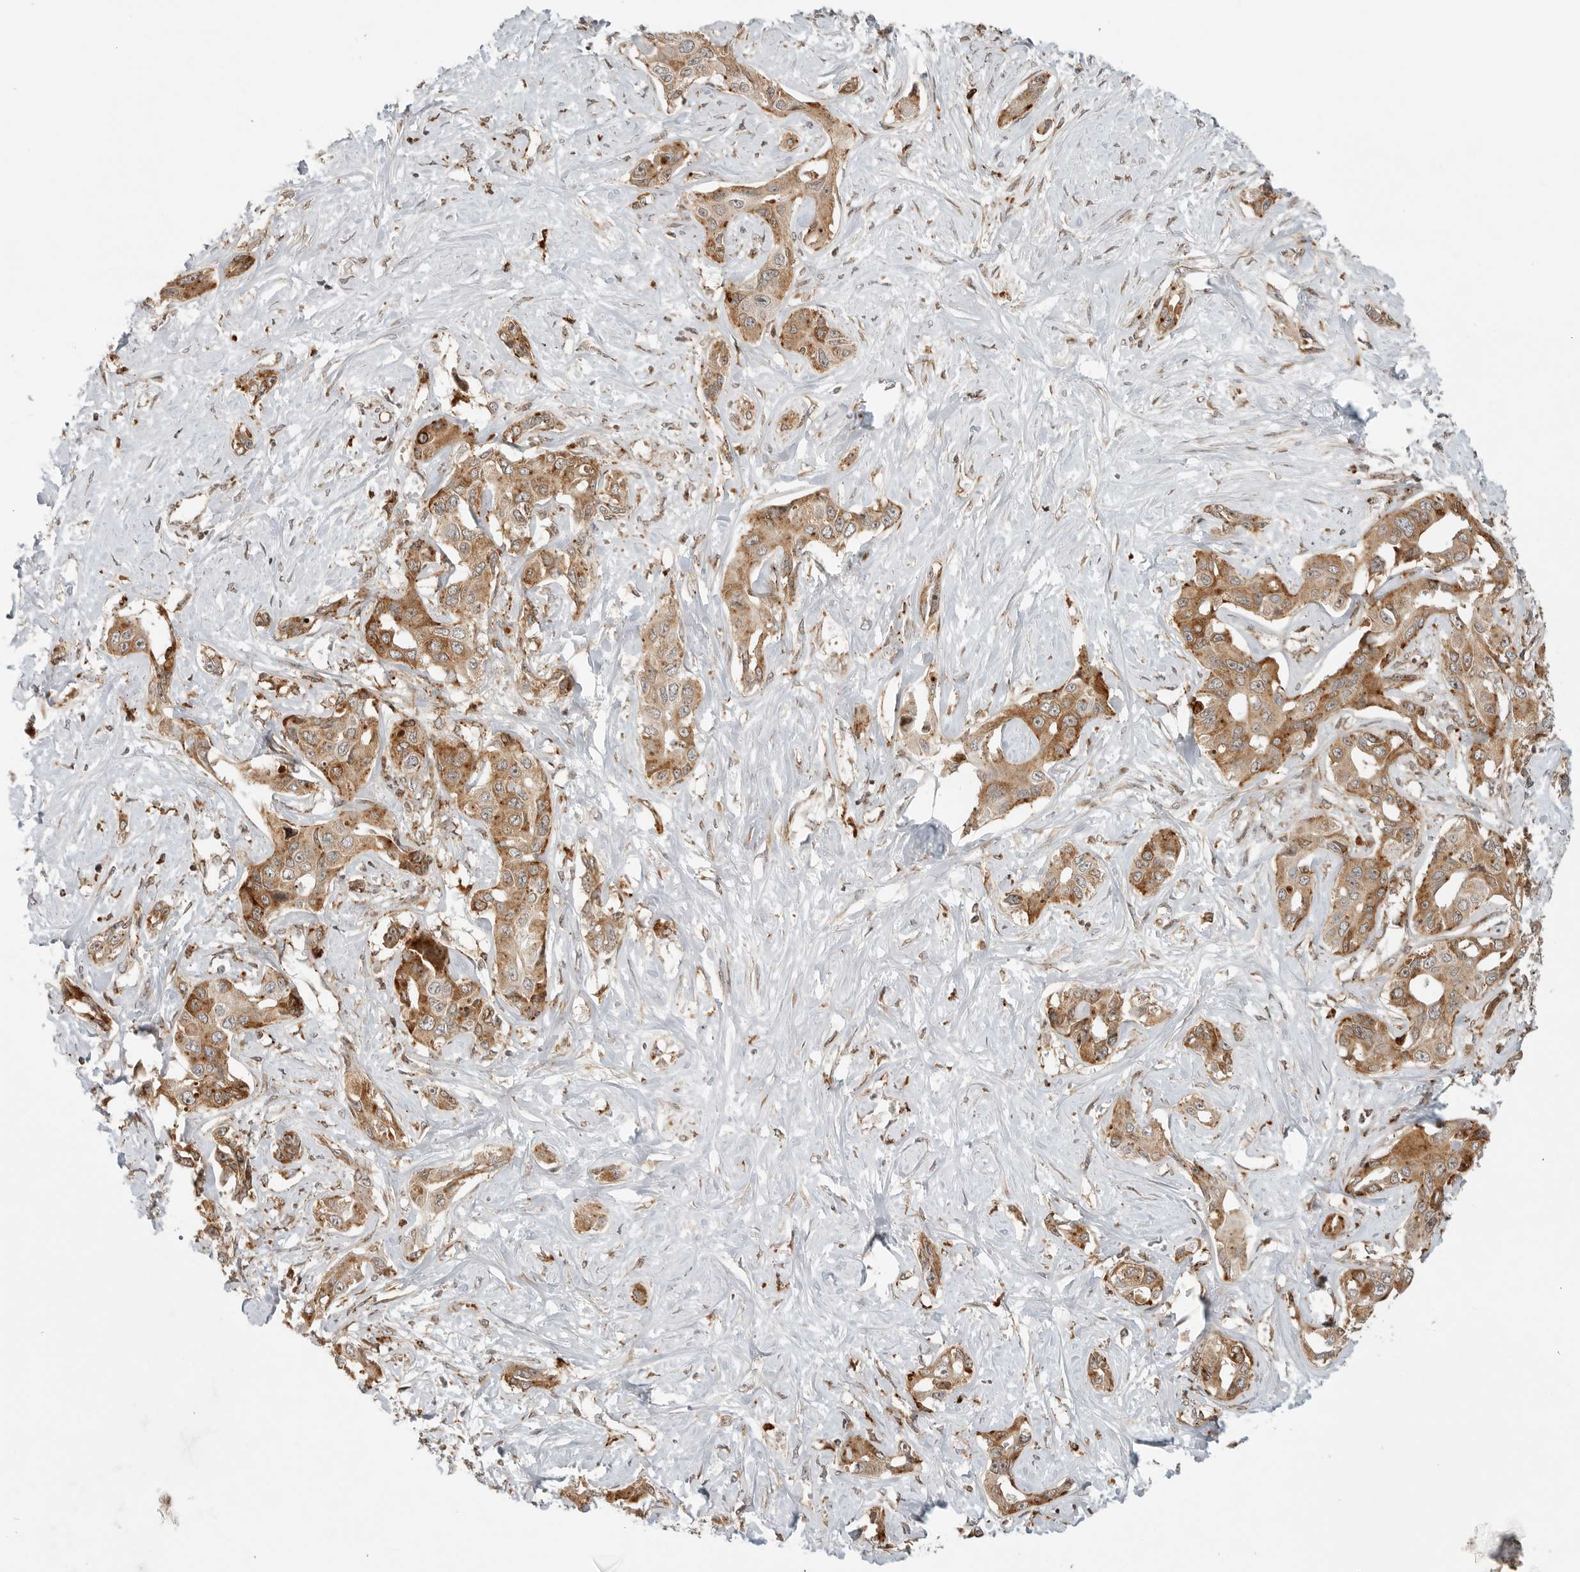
{"staining": {"intensity": "moderate", "quantity": ">75%", "location": "cytoplasmic/membranous"}, "tissue": "liver cancer", "cell_type": "Tumor cells", "image_type": "cancer", "snomed": [{"axis": "morphology", "description": "Cholangiocarcinoma"}, {"axis": "topography", "description": "Liver"}], "caption": "Immunohistochemistry micrograph of neoplastic tissue: human cholangiocarcinoma (liver) stained using immunohistochemistry (IHC) demonstrates medium levels of moderate protein expression localized specifically in the cytoplasmic/membranous of tumor cells, appearing as a cytoplasmic/membranous brown color.", "gene": "IDUA", "patient": {"sex": "male", "age": 59}}